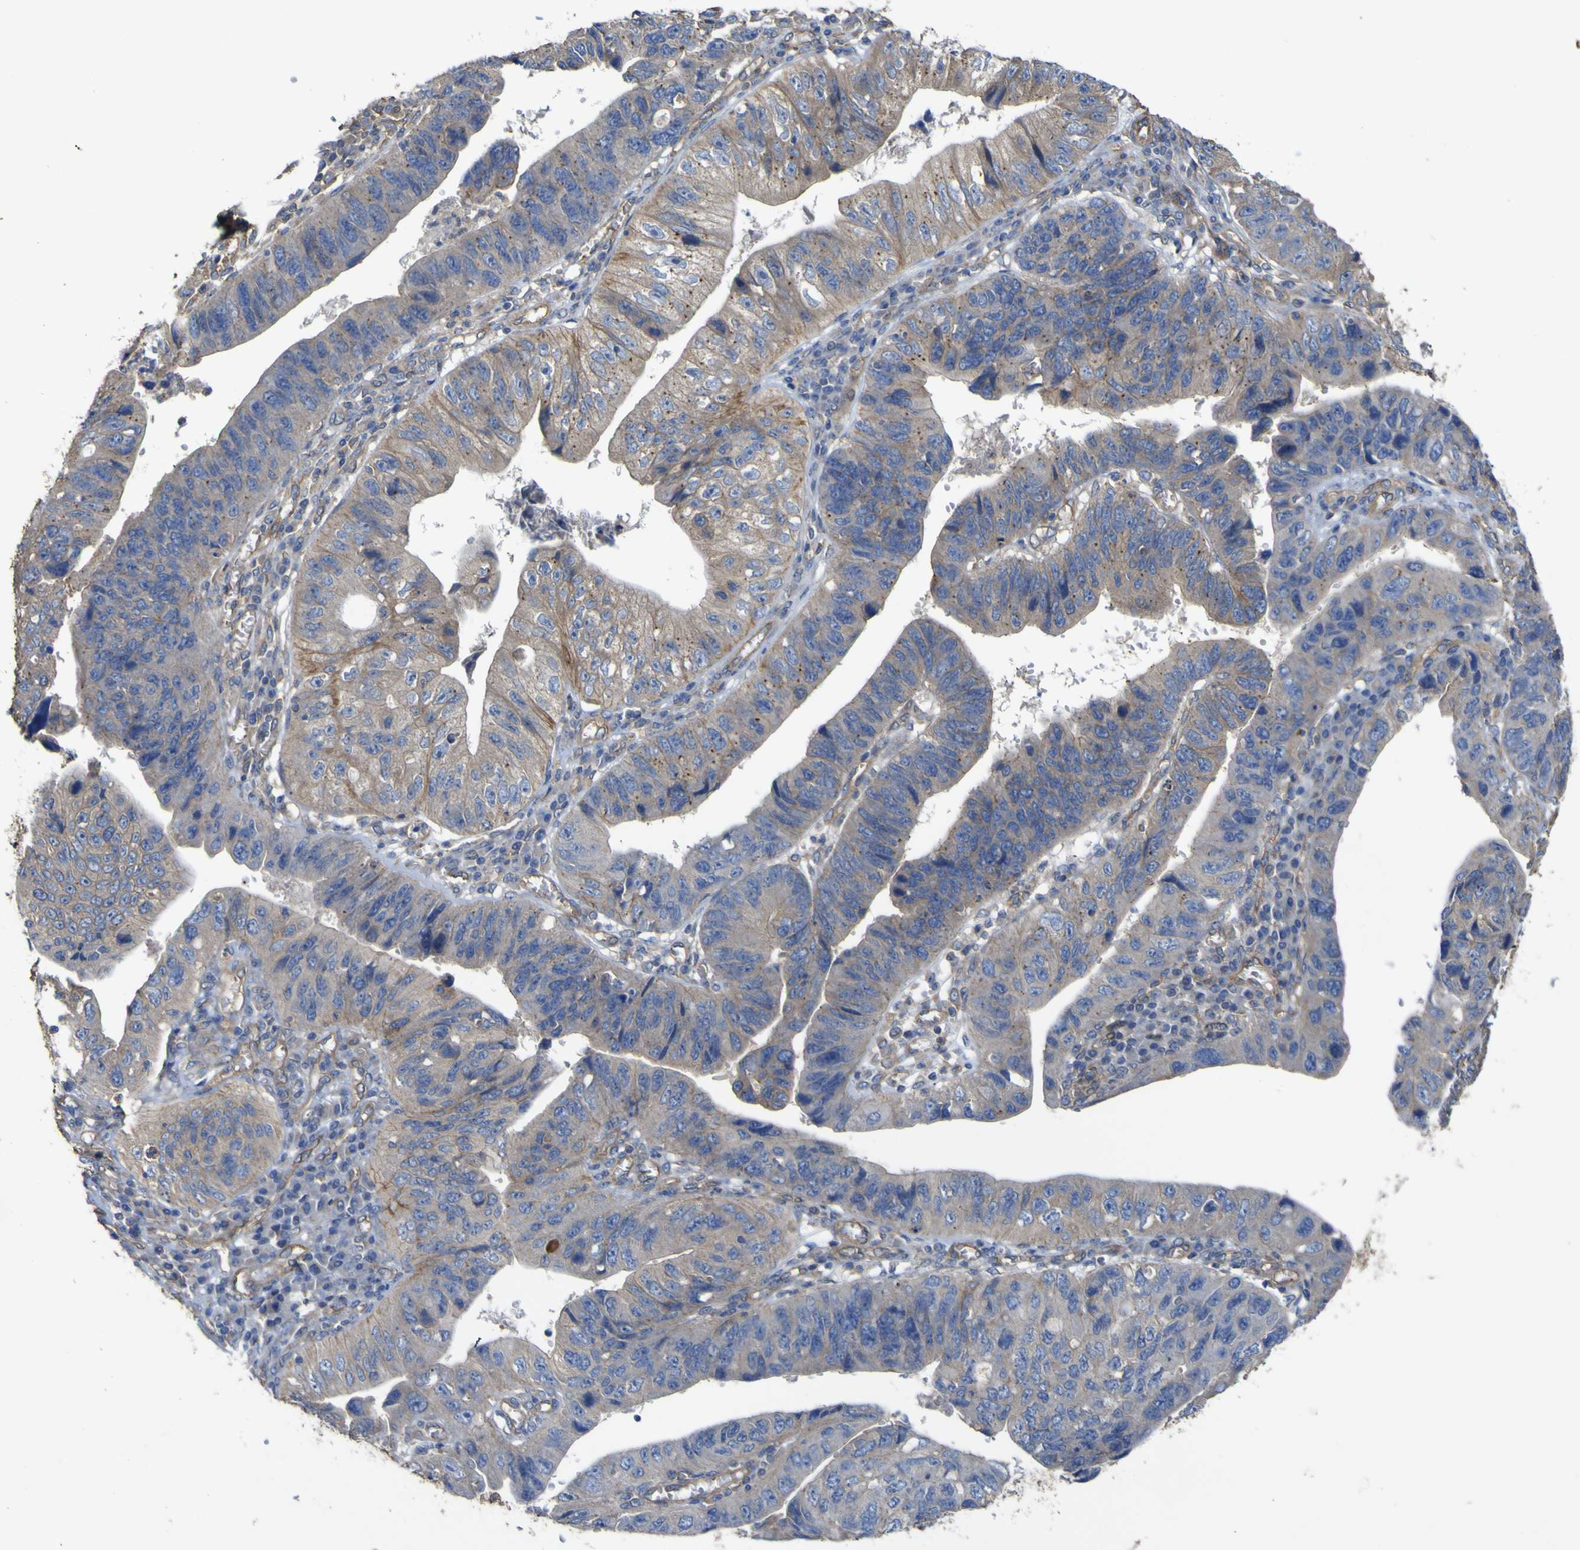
{"staining": {"intensity": "weak", "quantity": ">75%", "location": "cytoplasmic/membranous"}, "tissue": "stomach cancer", "cell_type": "Tumor cells", "image_type": "cancer", "snomed": [{"axis": "morphology", "description": "Adenocarcinoma, NOS"}, {"axis": "topography", "description": "Stomach"}], "caption": "This is a histology image of immunohistochemistry (IHC) staining of adenocarcinoma (stomach), which shows weak staining in the cytoplasmic/membranous of tumor cells.", "gene": "TNFSF15", "patient": {"sex": "male", "age": 59}}